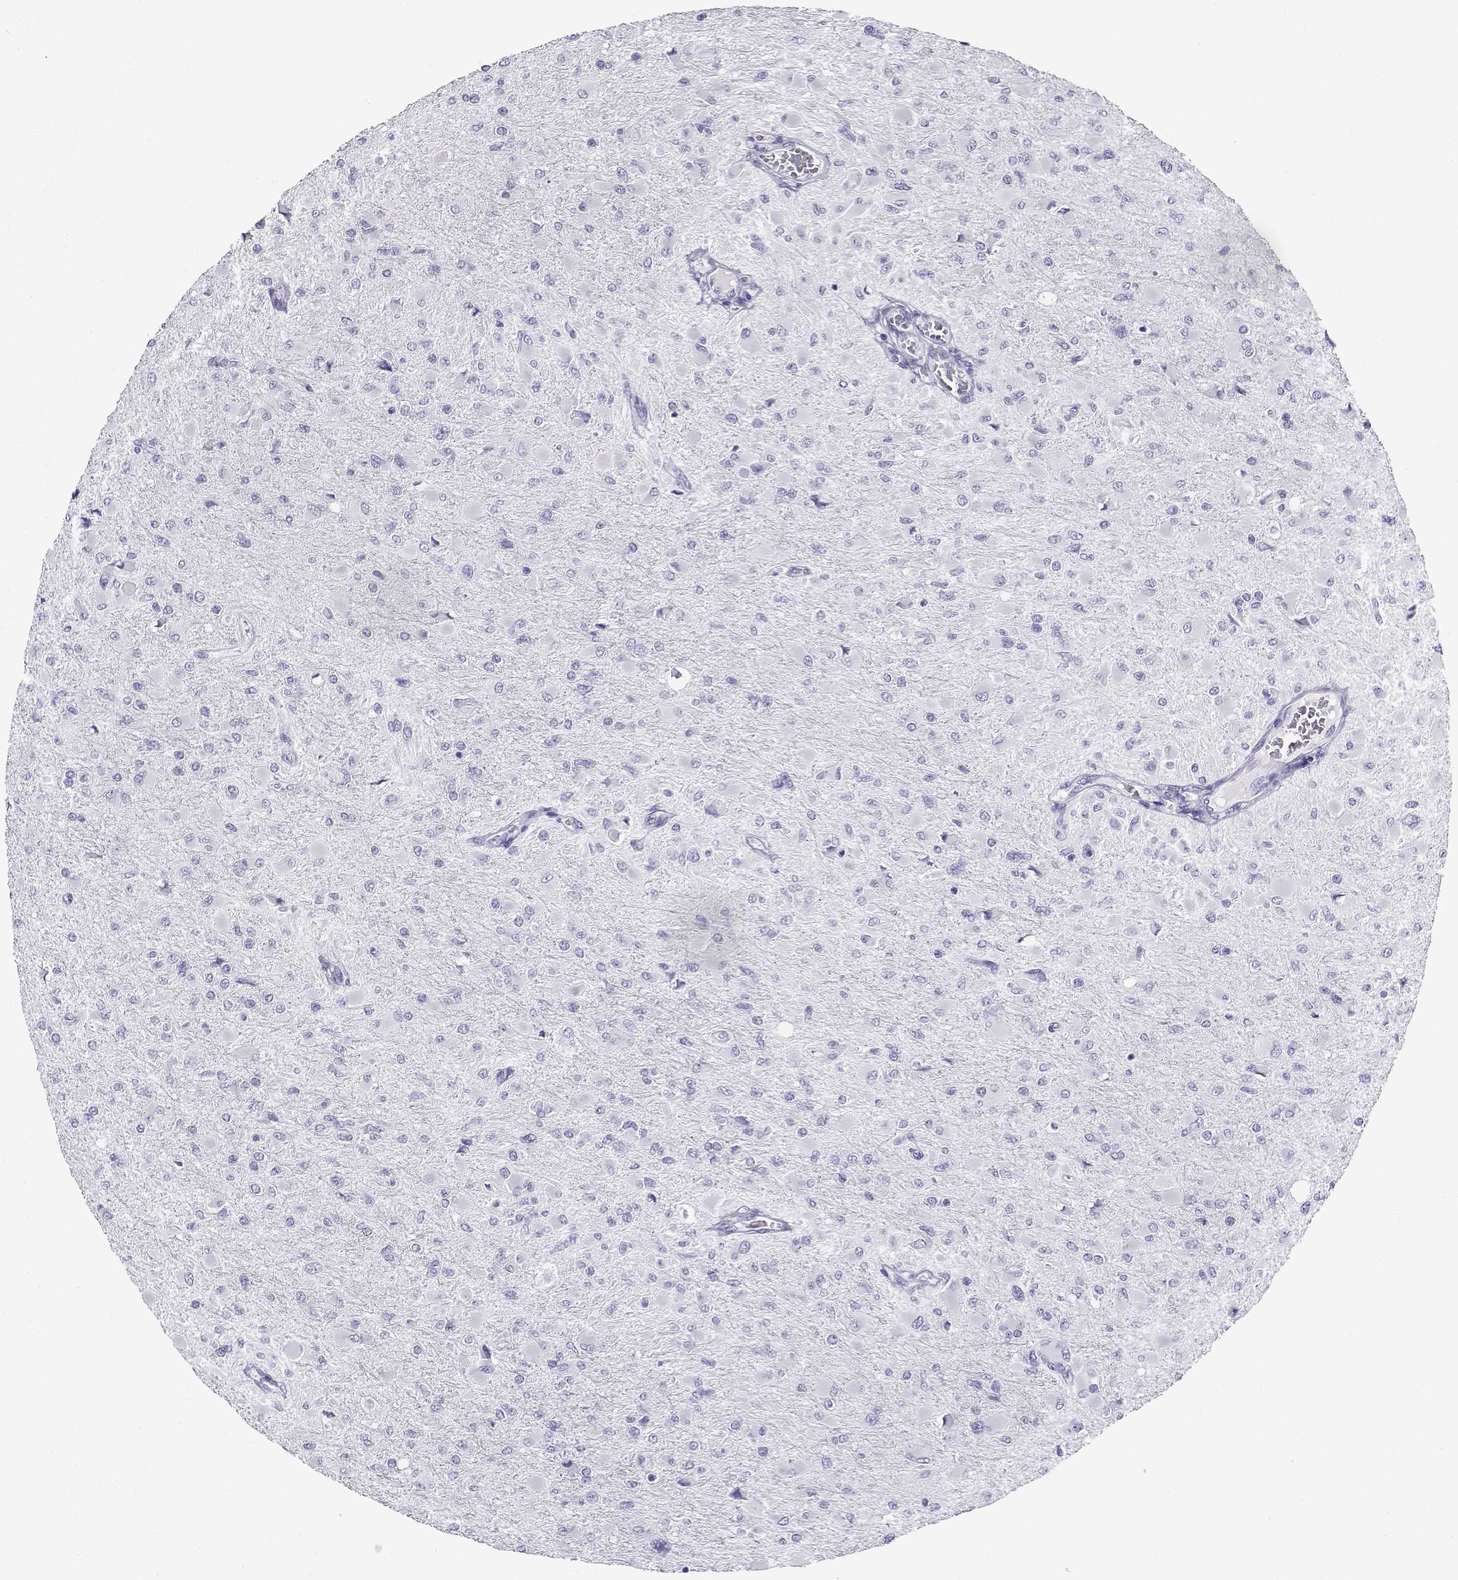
{"staining": {"intensity": "negative", "quantity": "none", "location": "none"}, "tissue": "glioma", "cell_type": "Tumor cells", "image_type": "cancer", "snomed": [{"axis": "morphology", "description": "Glioma, malignant, High grade"}, {"axis": "topography", "description": "Cerebral cortex"}], "caption": "Immunohistochemistry photomicrograph of neoplastic tissue: human glioma stained with DAB exhibits no significant protein positivity in tumor cells.", "gene": "CABS1", "patient": {"sex": "female", "age": 36}}